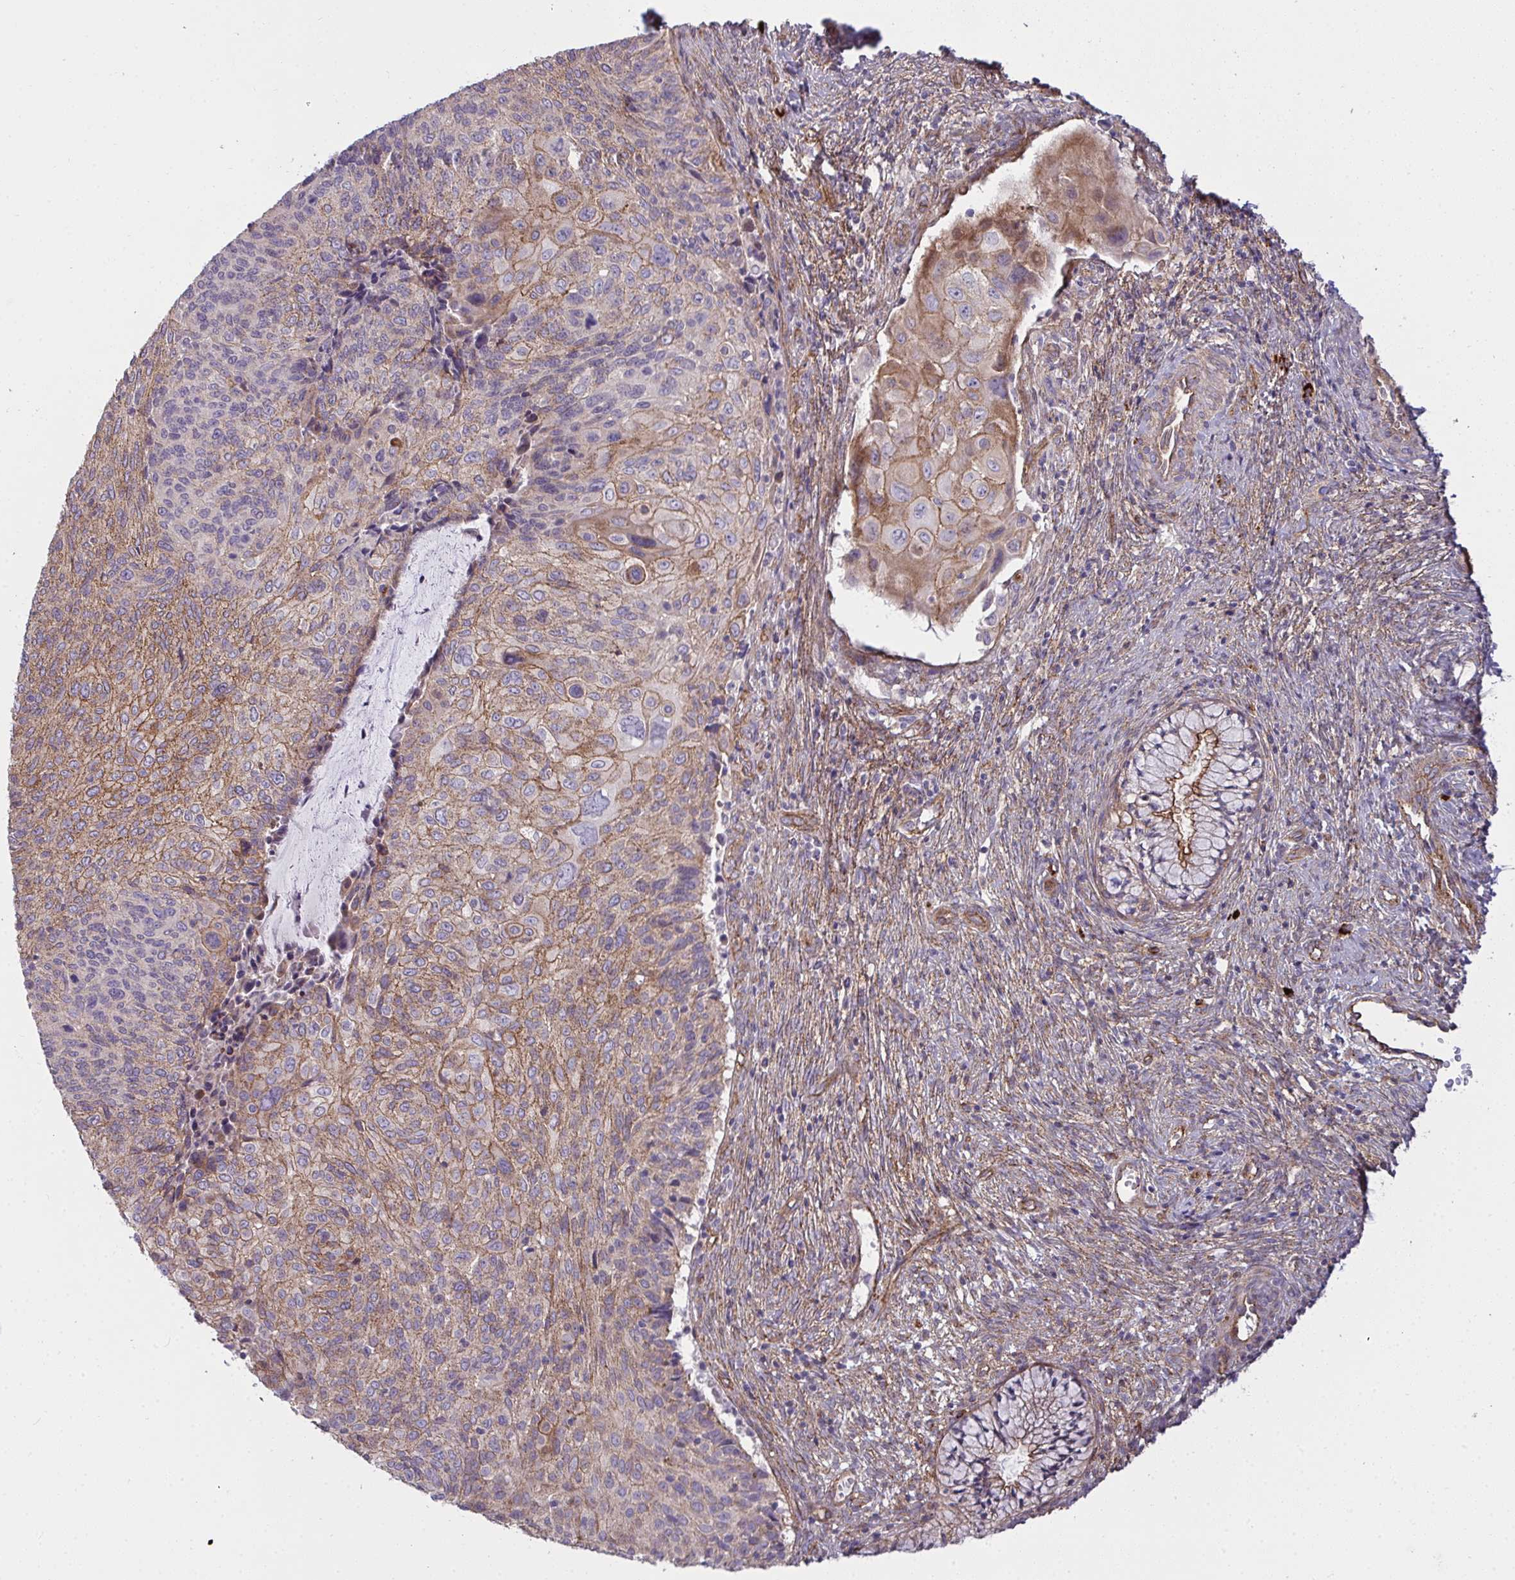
{"staining": {"intensity": "moderate", "quantity": "25%-75%", "location": "cytoplasmic/membranous"}, "tissue": "cervical cancer", "cell_type": "Tumor cells", "image_type": "cancer", "snomed": [{"axis": "morphology", "description": "Squamous cell carcinoma, NOS"}, {"axis": "topography", "description": "Cervix"}], "caption": "Immunohistochemistry (DAB (3,3'-diaminobenzidine)) staining of cervical squamous cell carcinoma shows moderate cytoplasmic/membranous protein positivity in approximately 25%-75% of tumor cells. (IHC, brightfield microscopy, high magnification).", "gene": "SH2D1B", "patient": {"sex": "female", "age": 49}}